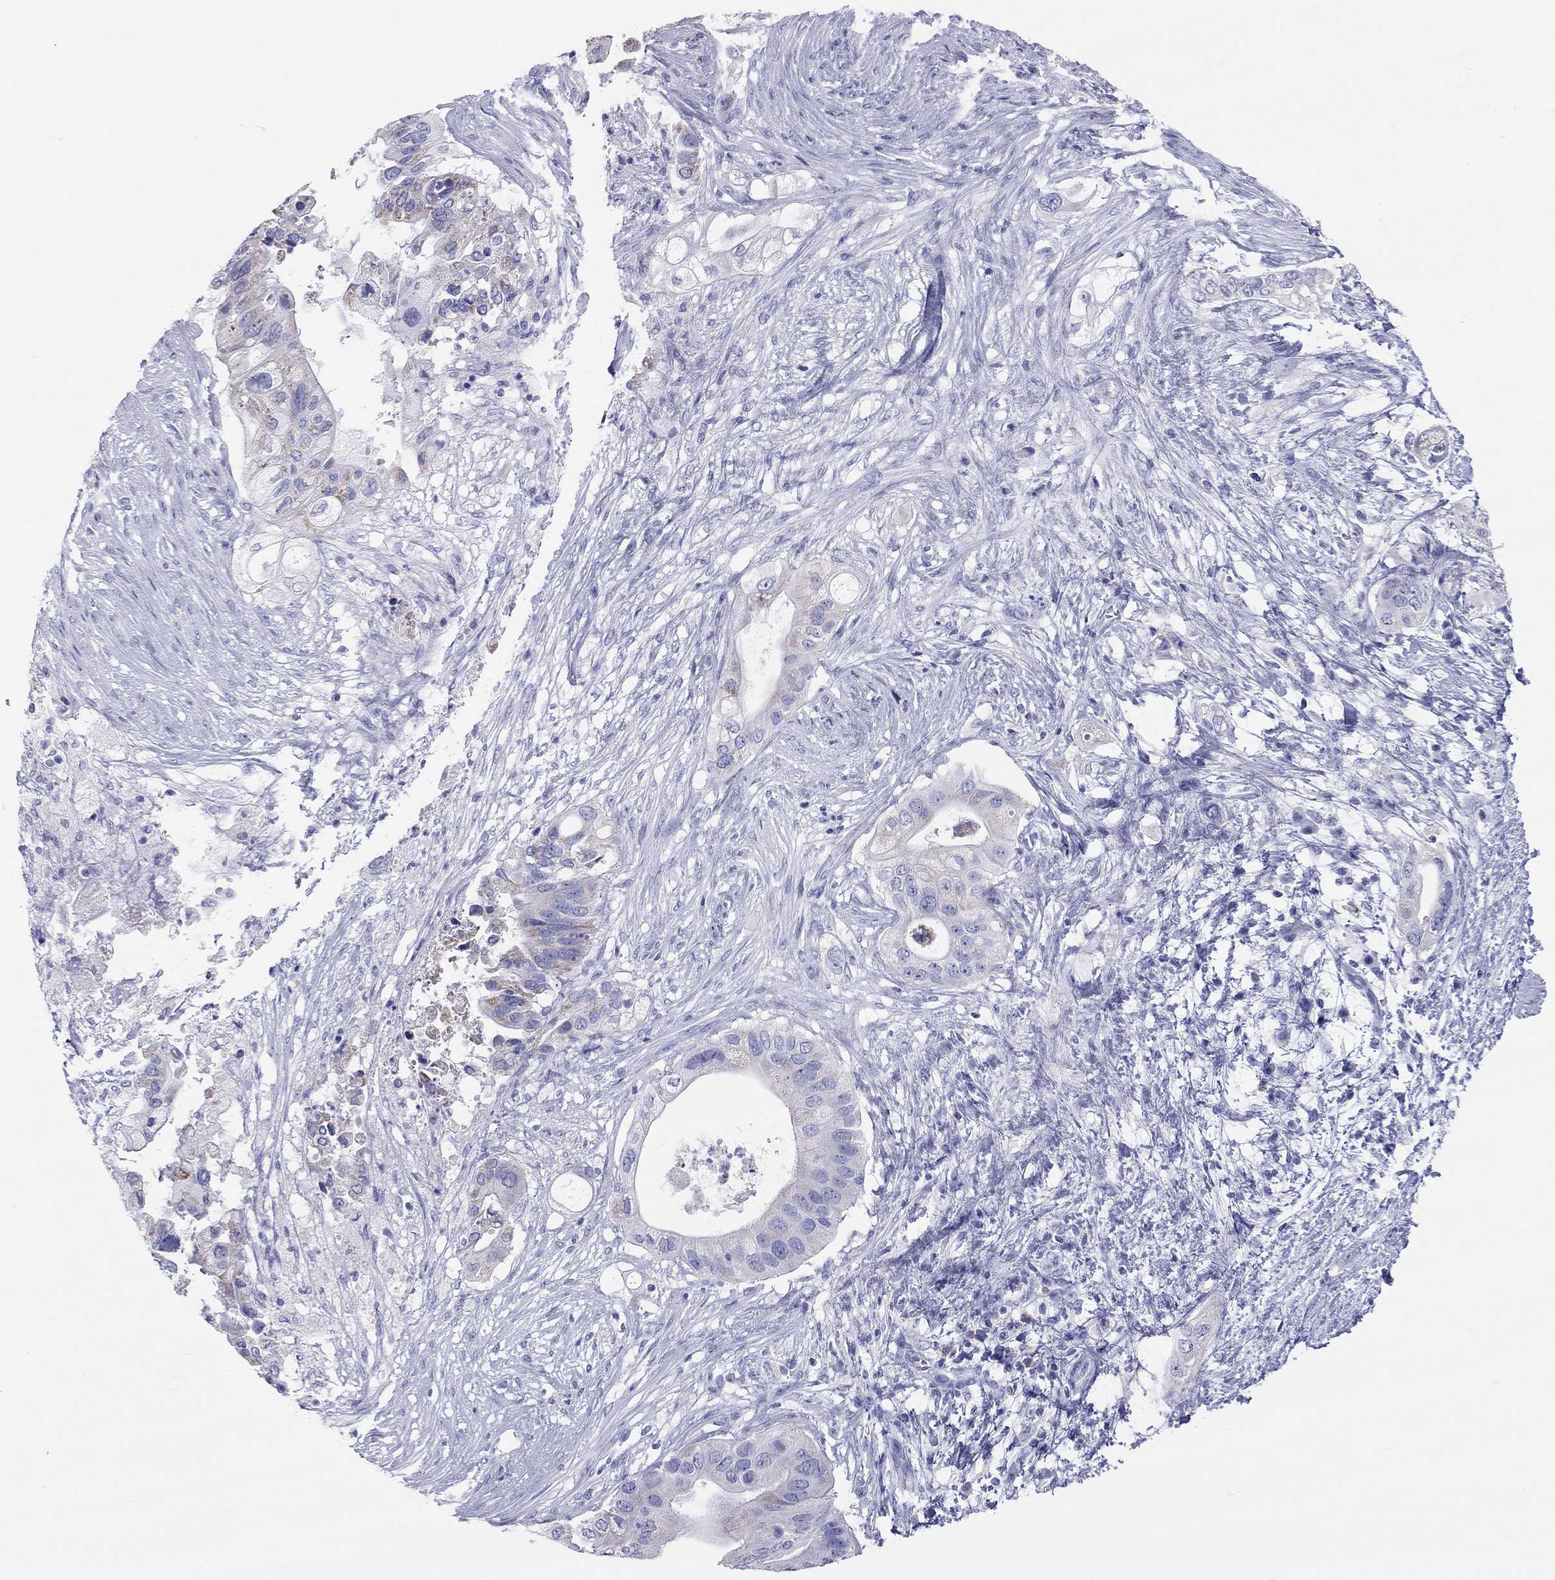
{"staining": {"intensity": "weak", "quantity": "<25%", "location": "cytoplasmic/membranous"}, "tissue": "pancreatic cancer", "cell_type": "Tumor cells", "image_type": "cancer", "snomed": [{"axis": "morphology", "description": "Adenocarcinoma, NOS"}, {"axis": "topography", "description": "Pancreas"}], "caption": "The photomicrograph displays no significant staining in tumor cells of pancreatic cancer (adenocarcinoma).", "gene": "DPY19L2", "patient": {"sex": "female", "age": 72}}